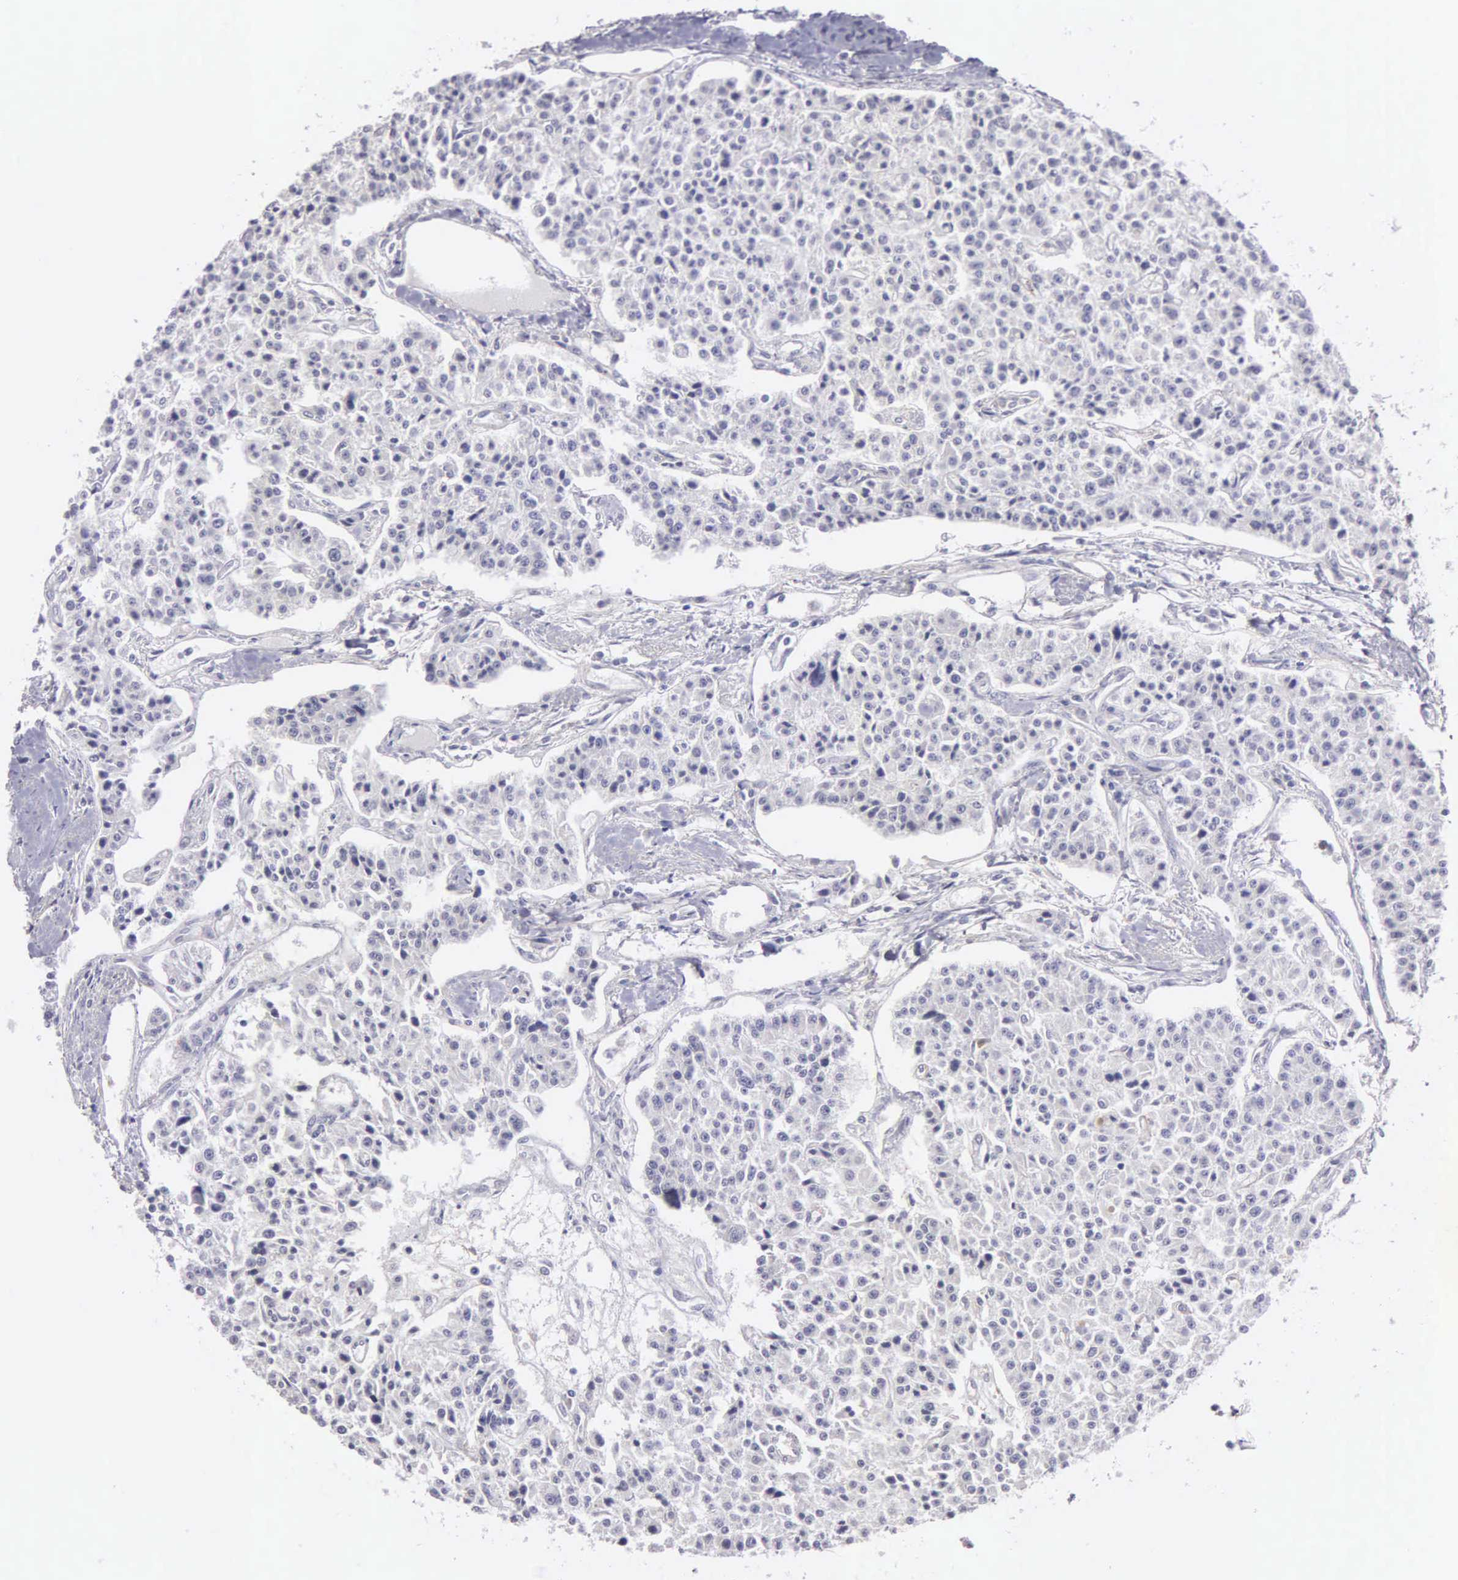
{"staining": {"intensity": "negative", "quantity": "none", "location": "none"}, "tissue": "carcinoid", "cell_type": "Tumor cells", "image_type": "cancer", "snomed": [{"axis": "morphology", "description": "Carcinoid, malignant, NOS"}, {"axis": "topography", "description": "Stomach"}], "caption": "The photomicrograph exhibits no staining of tumor cells in malignant carcinoid. The staining is performed using DAB (3,3'-diaminobenzidine) brown chromogen with nuclei counter-stained in using hematoxylin.", "gene": "BRD1", "patient": {"sex": "female", "age": 76}}